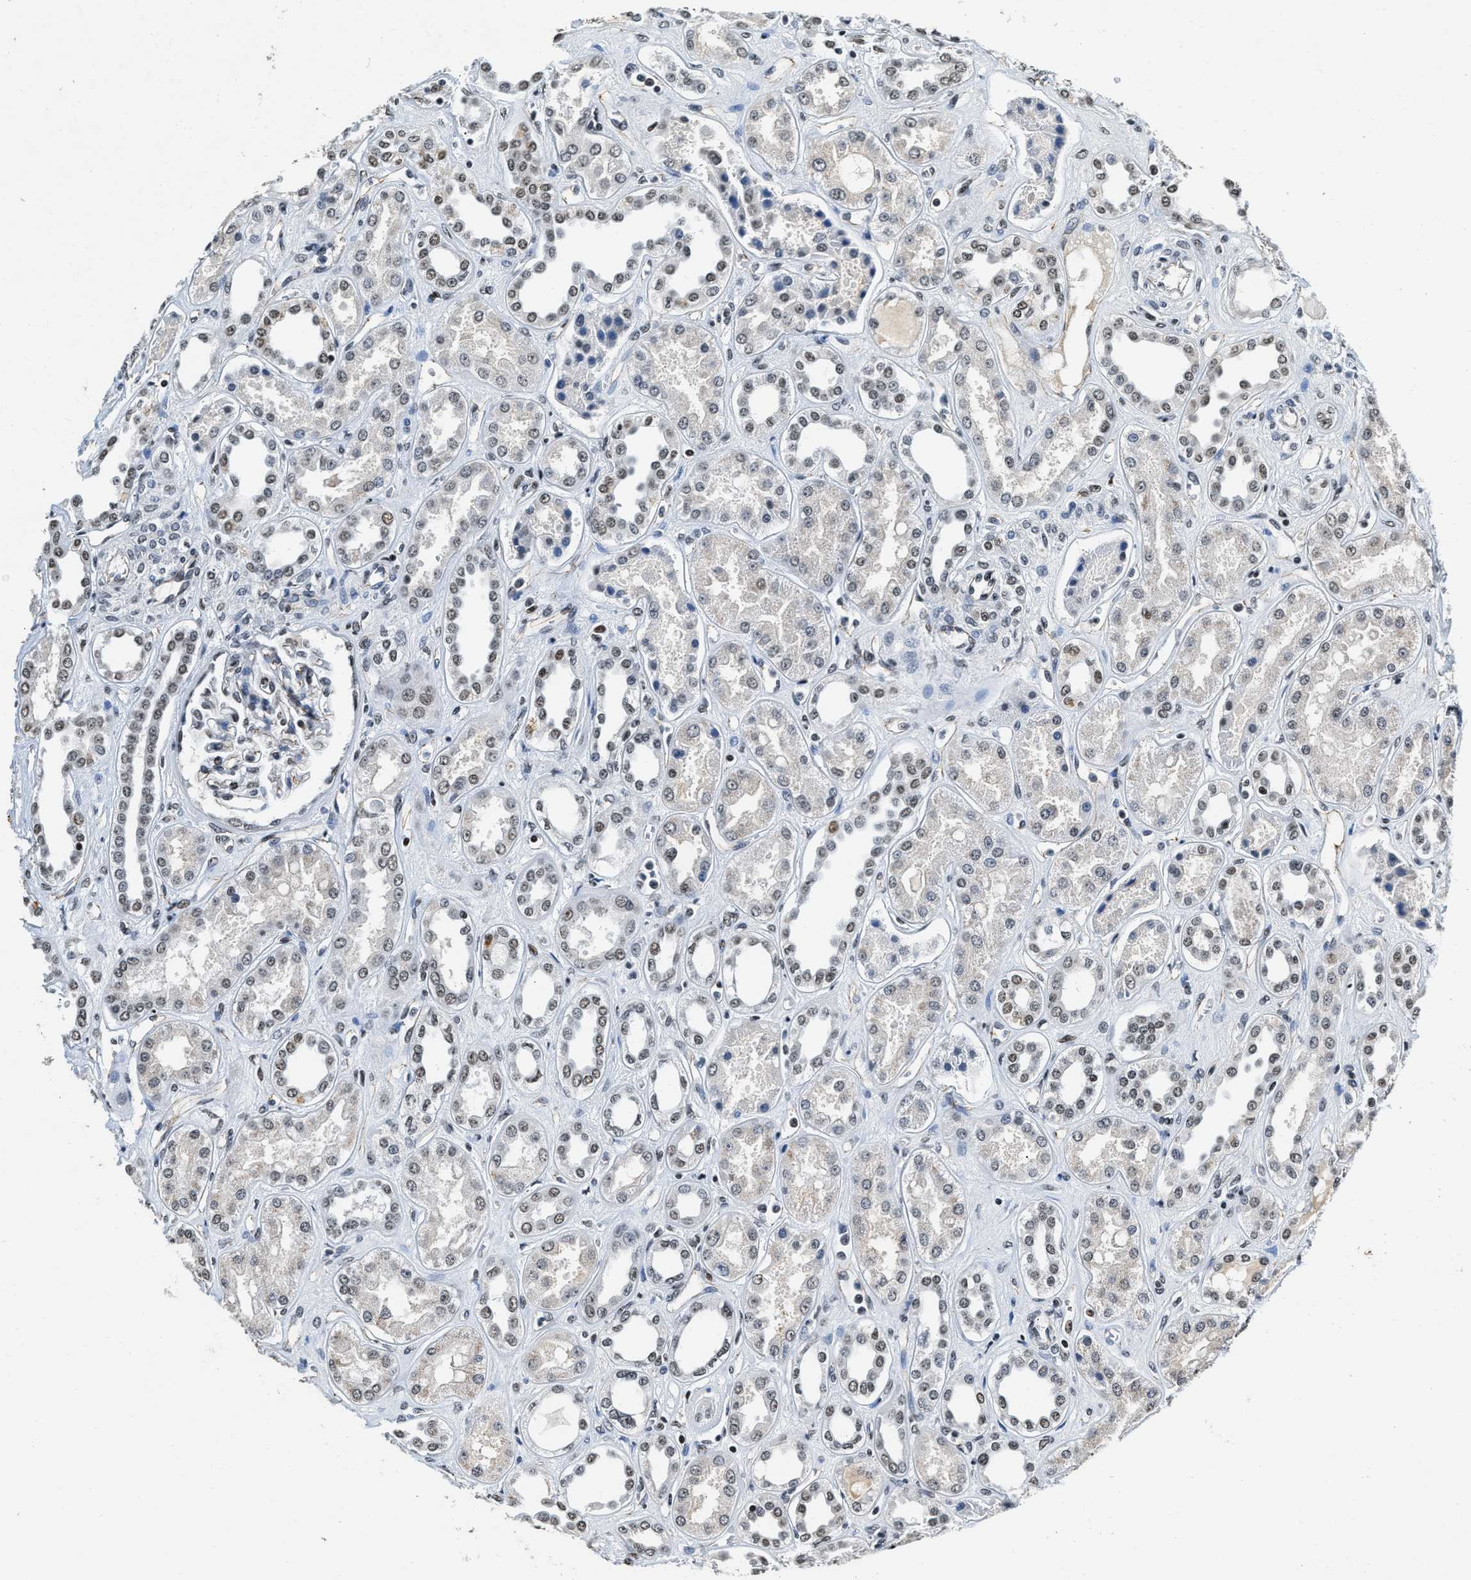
{"staining": {"intensity": "weak", "quantity": "25%-75%", "location": "nuclear"}, "tissue": "kidney", "cell_type": "Cells in glomeruli", "image_type": "normal", "snomed": [{"axis": "morphology", "description": "Normal tissue, NOS"}, {"axis": "topography", "description": "Kidney"}], "caption": "Protein expression analysis of benign human kidney reveals weak nuclear staining in approximately 25%-75% of cells in glomeruli.", "gene": "CCNE1", "patient": {"sex": "male", "age": 59}}